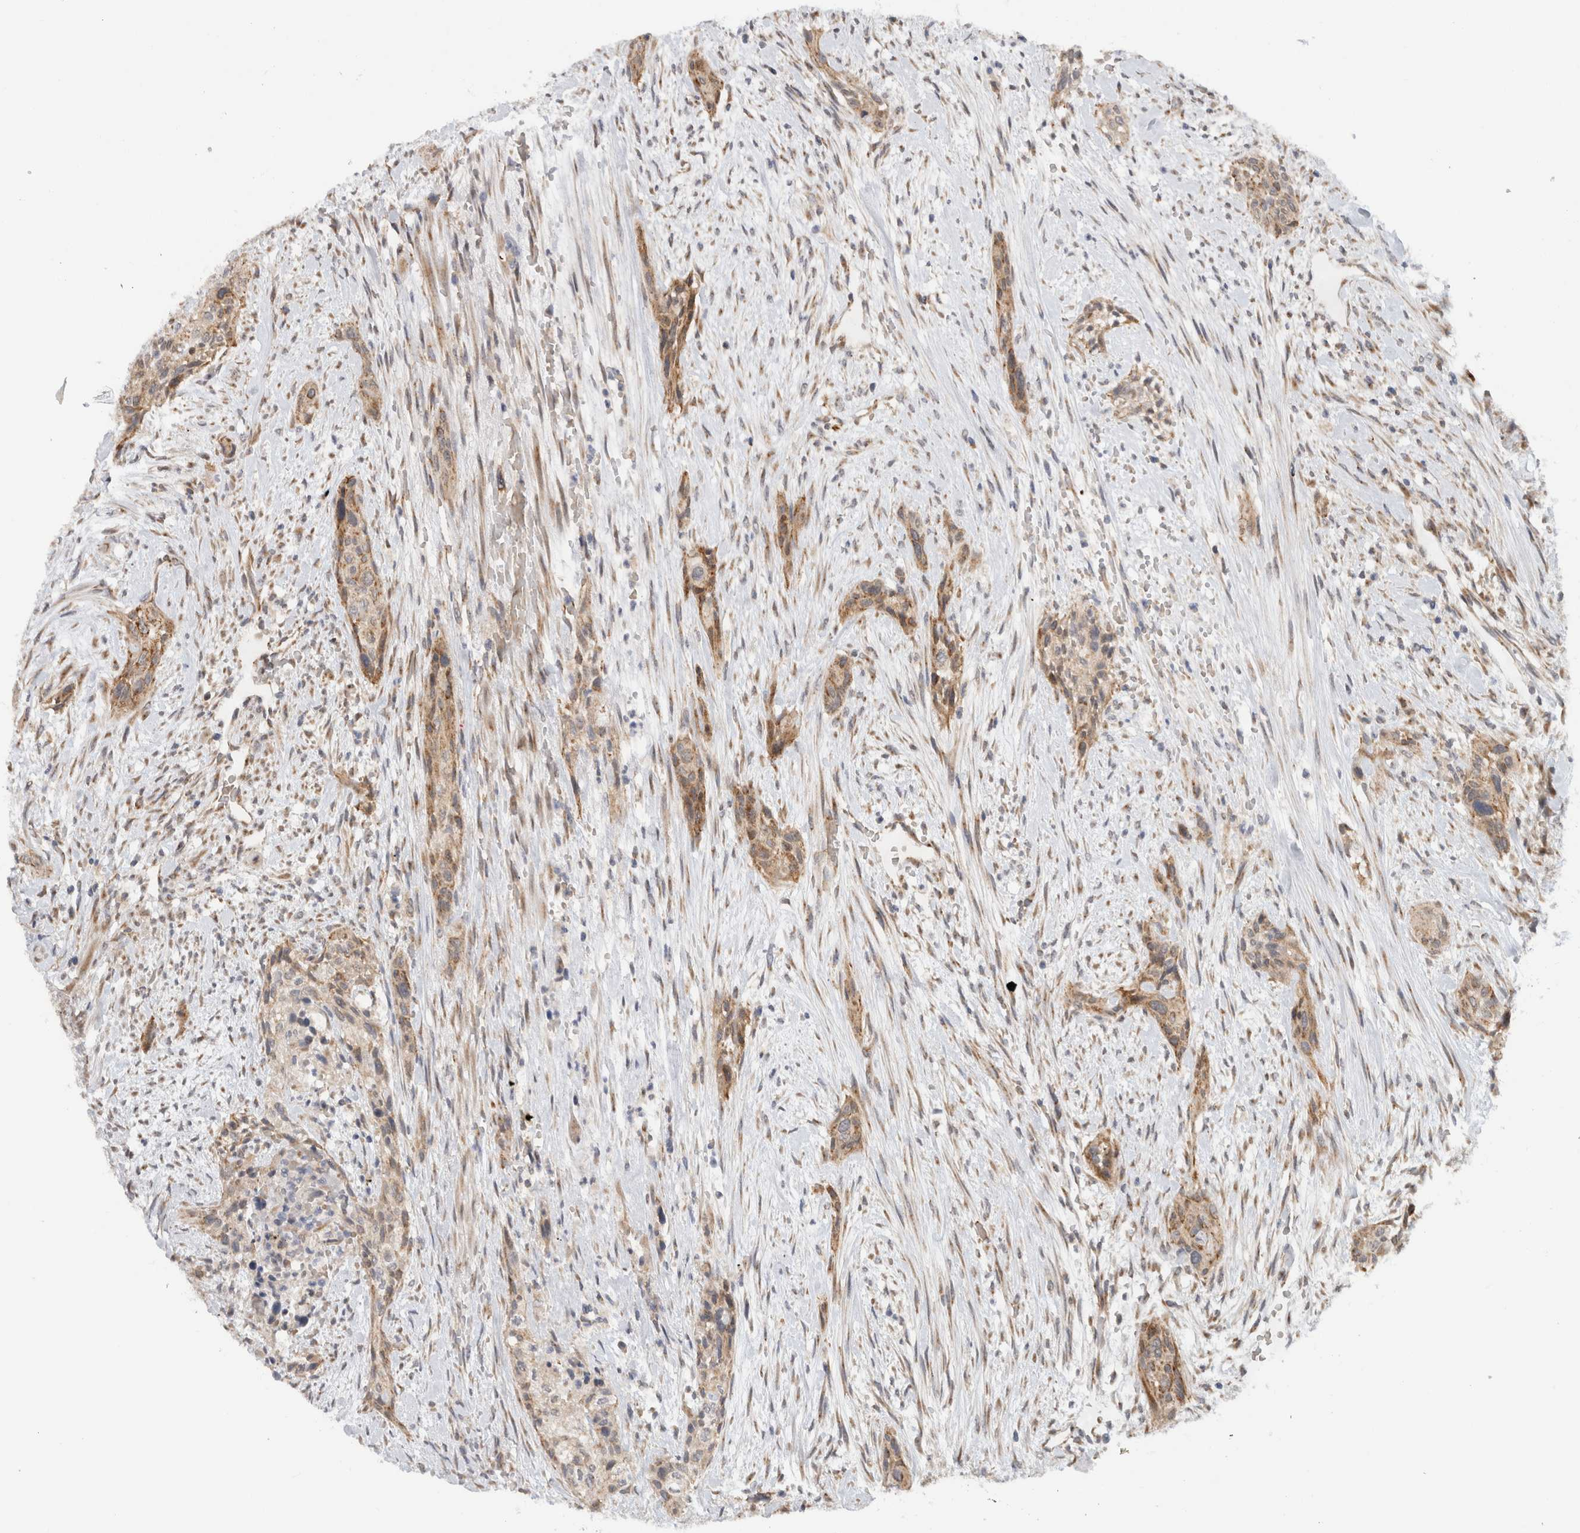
{"staining": {"intensity": "moderate", "quantity": ">75%", "location": "cytoplasmic/membranous"}, "tissue": "urothelial cancer", "cell_type": "Tumor cells", "image_type": "cancer", "snomed": [{"axis": "morphology", "description": "Urothelial carcinoma, High grade"}, {"axis": "topography", "description": "Urinary bladder"}], "caption": "Immunohistochemical staining of urothelial cancer shows medium levels of moderate cytoplasmic/membranous expression in about >75% of tumor cells.", "gene": "CMC2", "patient": {"sex": "male", "age": 35}}